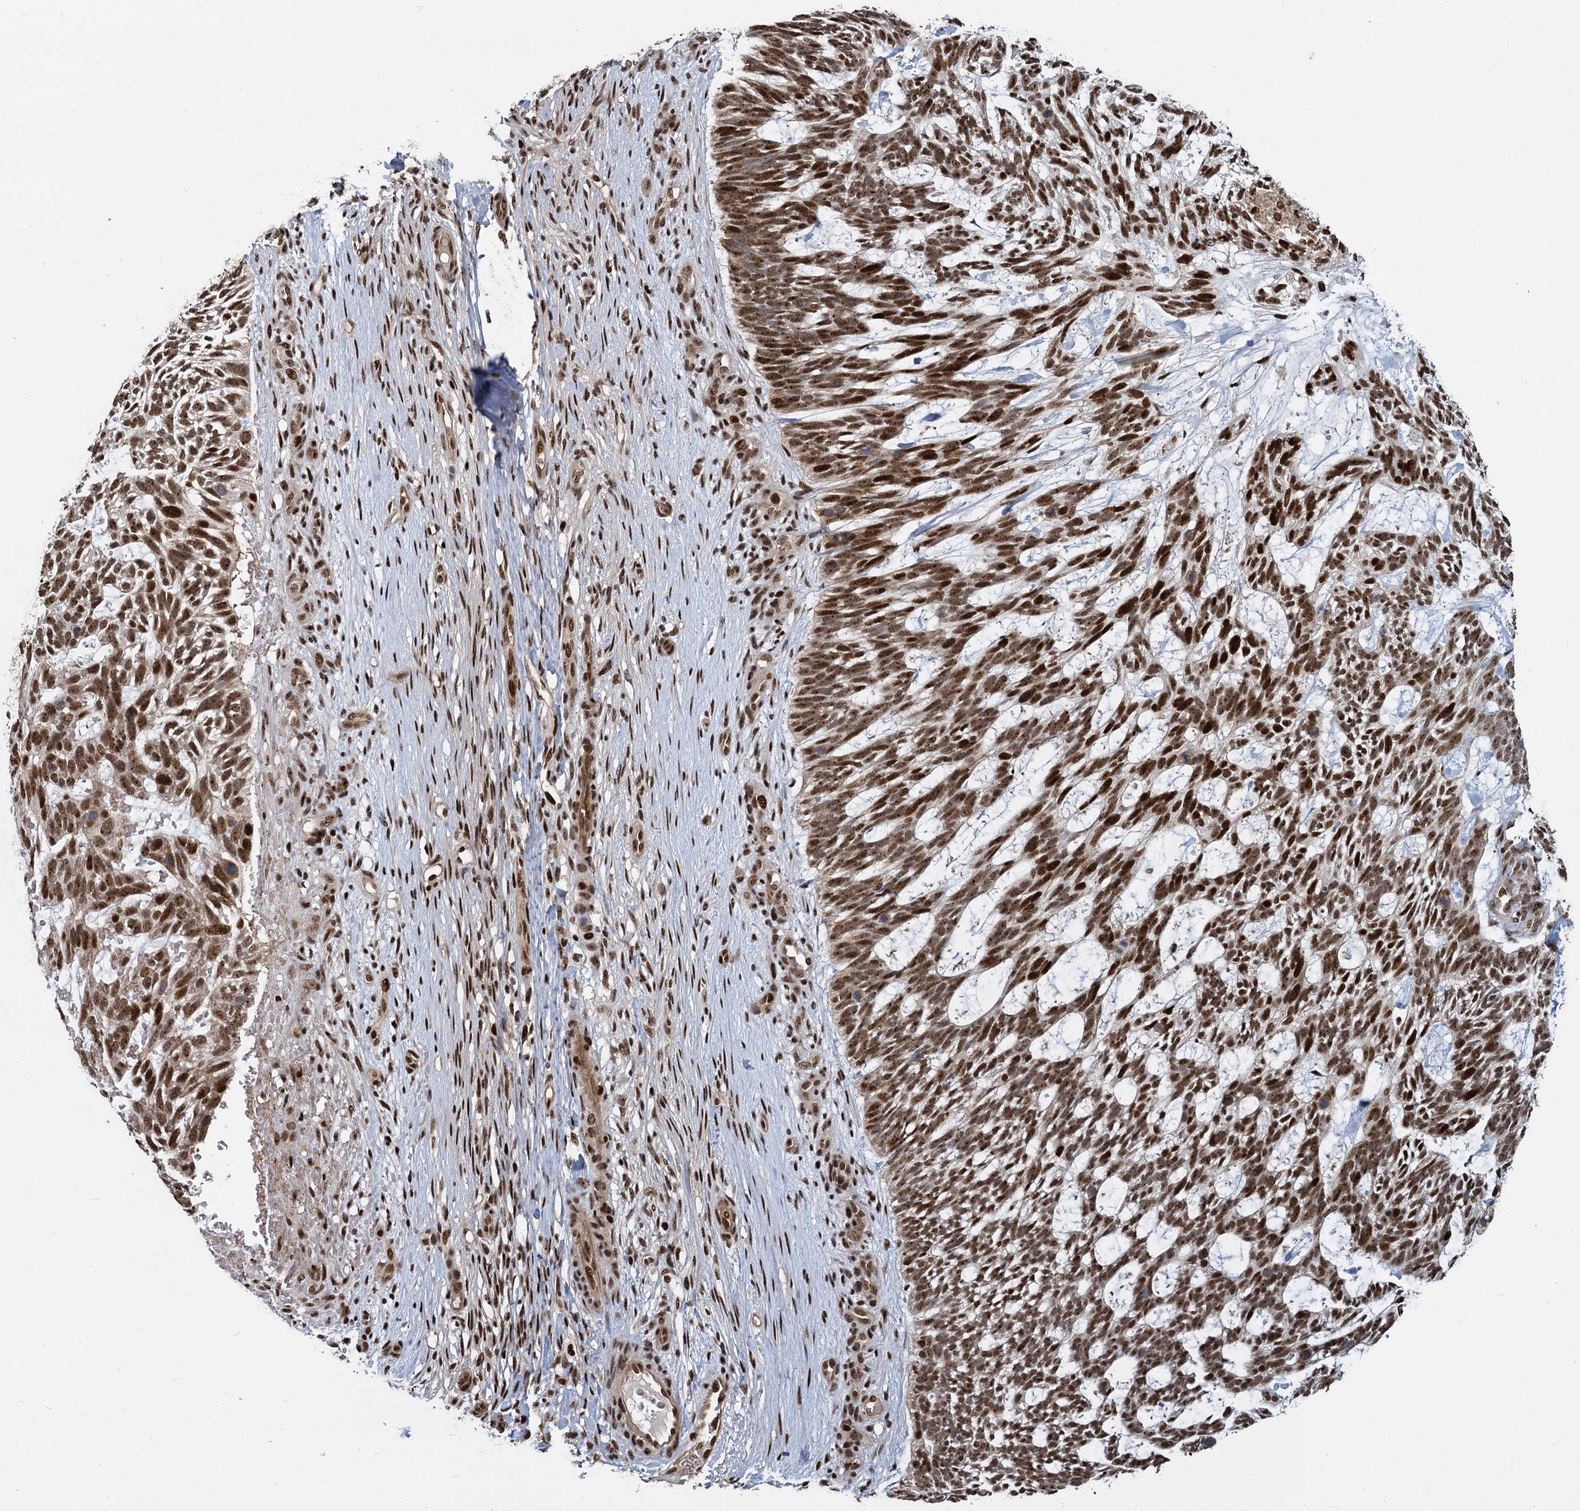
{"staining": {"intensity": "moderate", "quantity": ">75%", "location": "nuclear"}, "tissue": "skin cancer", "cell_type": "Tumor cells", "image_type": "cancer", "snomed": [{"axis": "morphology", "description": "Basal cell carcinoma"}, {"axis": "topography", "description": "Skin"}], "caption": "Skin basal cell carcinoma was stained to show a protein in brown. There is medium levels of moderate nuclear staining in about >75% of tumor cells. The protein is shown in brown color, while the nuclei are stained blue.", "gene": "ANKRD49", "patient": {"sex": "male", "age": 88}}